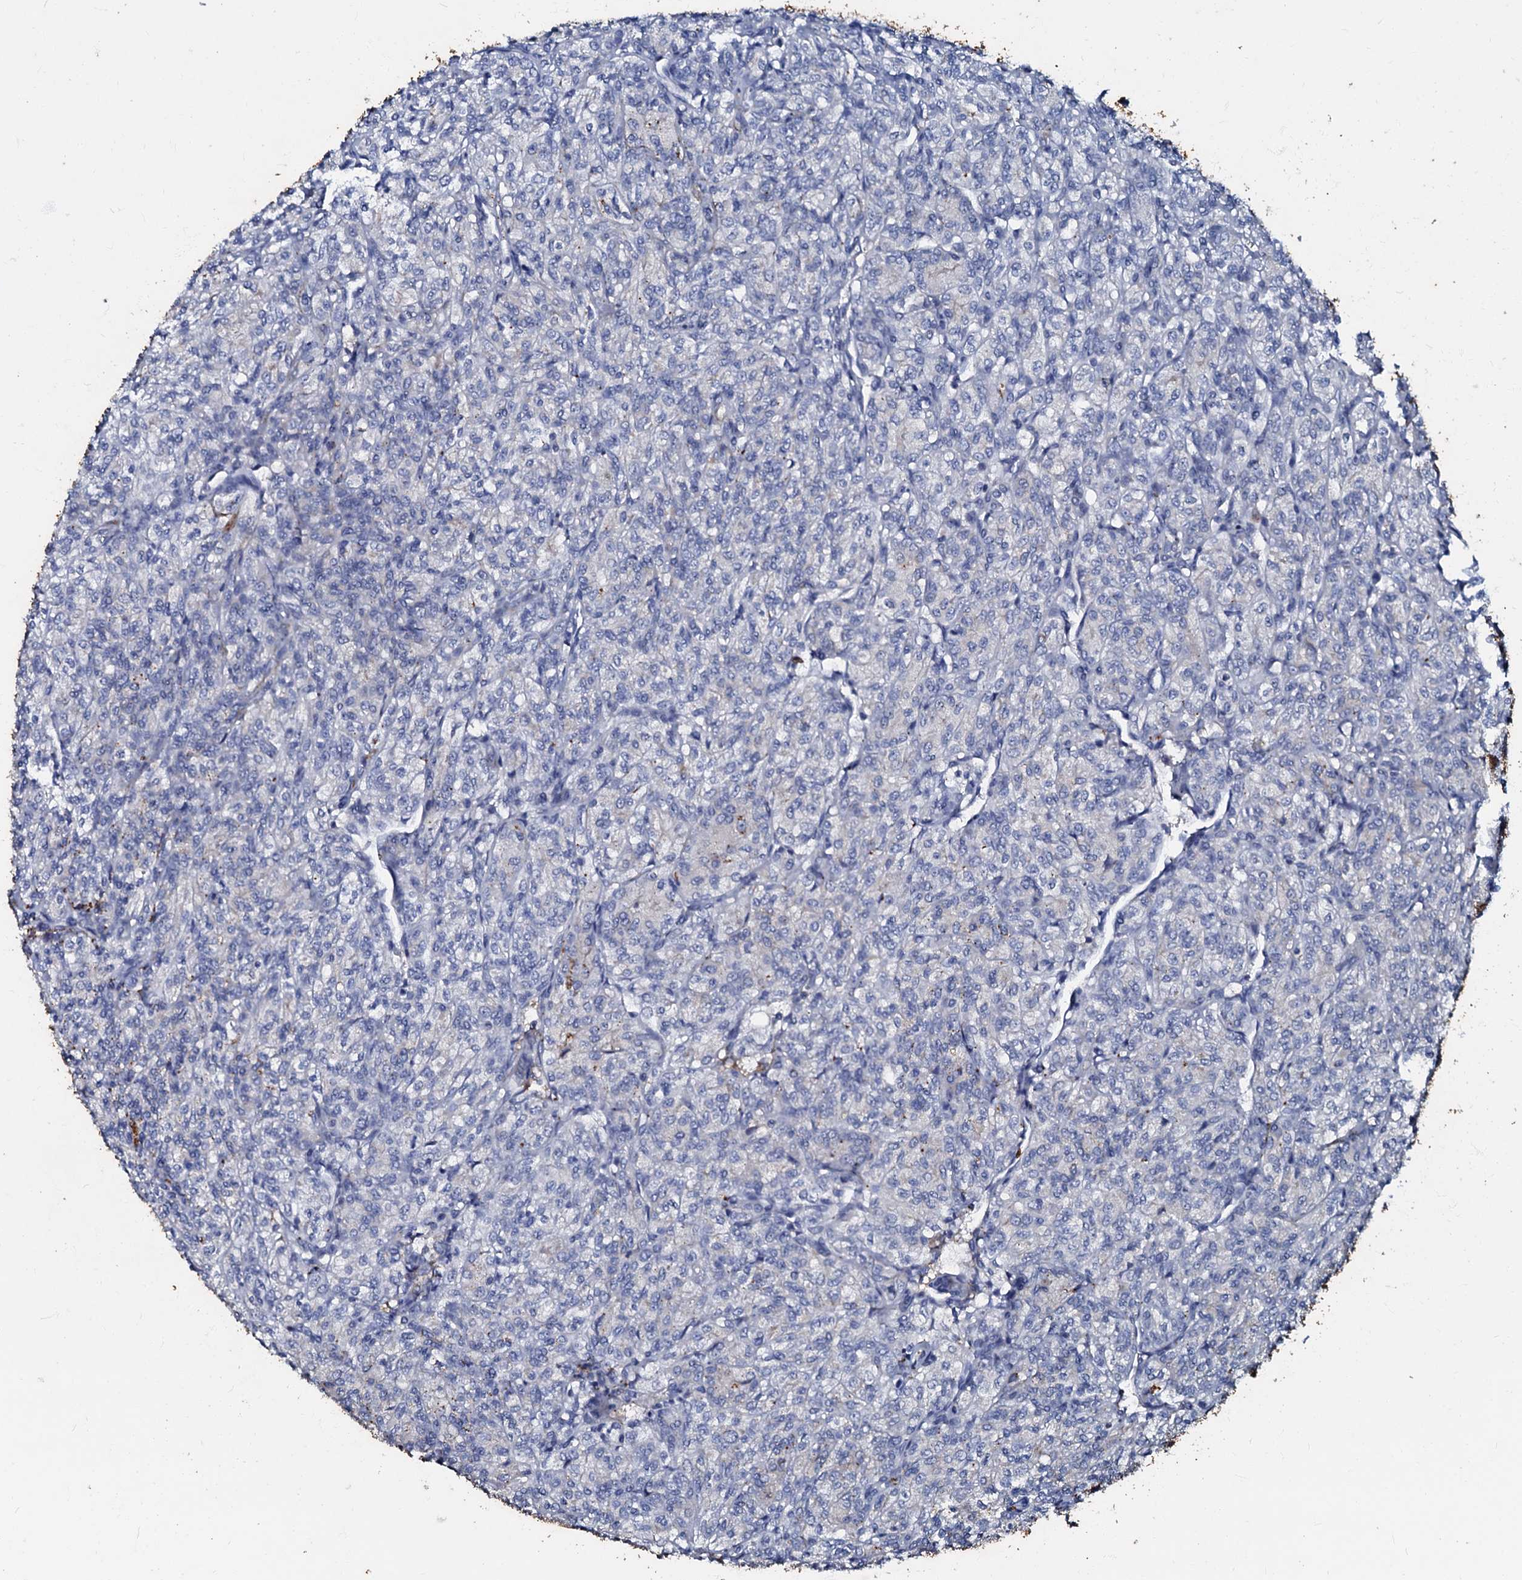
{"staining": {"intensity": "negative", "quantity": "none", "location": "none"}, "tissue": "renal cancer", "cell_type": "Tumor cells", "image_type": "cancer", "snomed": [{"axis": "morphology", "description": "Adenocarcinoma, NOS"}, {"axis": "topography", "description": "Kidney"}], "caption": "Immunohistochemistry (IHC) of human adenocarcinoma (renal) exhibits no staining in tumor cells. (DAB (3,3'-diaminobenzidine) immunohistochemistry (IHC) with hematoxylin counter stain).", "gene": "MANSC4", "patient": {"sex": "male", "age": 77}}